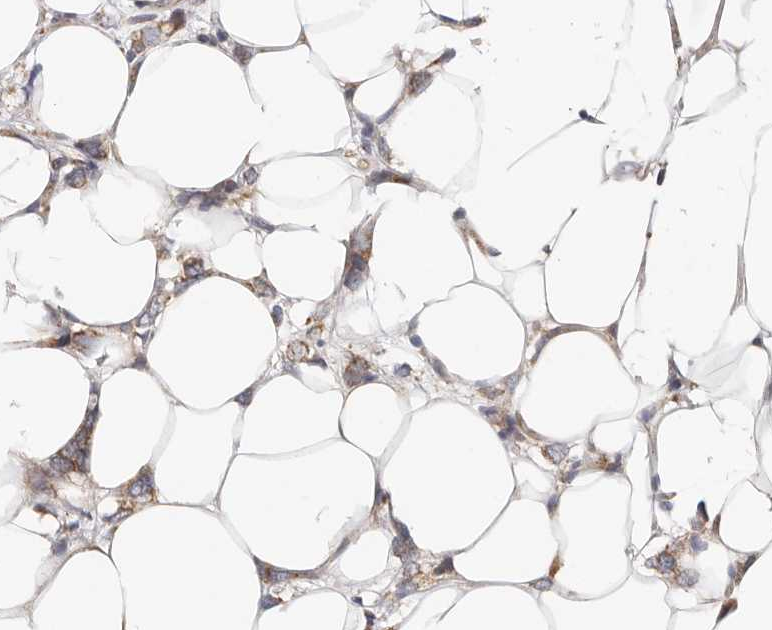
{"staining": {"intensity": "moderate", "quantity": ">75%", "location": "cytoplasmic/membranous"}, "tissue": "breast cancer", "cell_type": "Tumor cells", "image_type": "cancer", "snomed": [{"axis": "morphology", "description": "Normal tissue, NOS"}, {"axis": "morphology", "description": "Lobular carcinoma"}, {"axis": "topography", "description": "Breast"}], "caption": "Breast lobular carcinoma stained with immunohistochemistry (IHC) reveals moderate cytoplasmic/membranous positivity in approximately >75% of tumor cells. (DAB = brown stain, brightfield microscopy at high magnification).", "gene": "AFDN", "patient": {"sex": "female", "age": 47}}